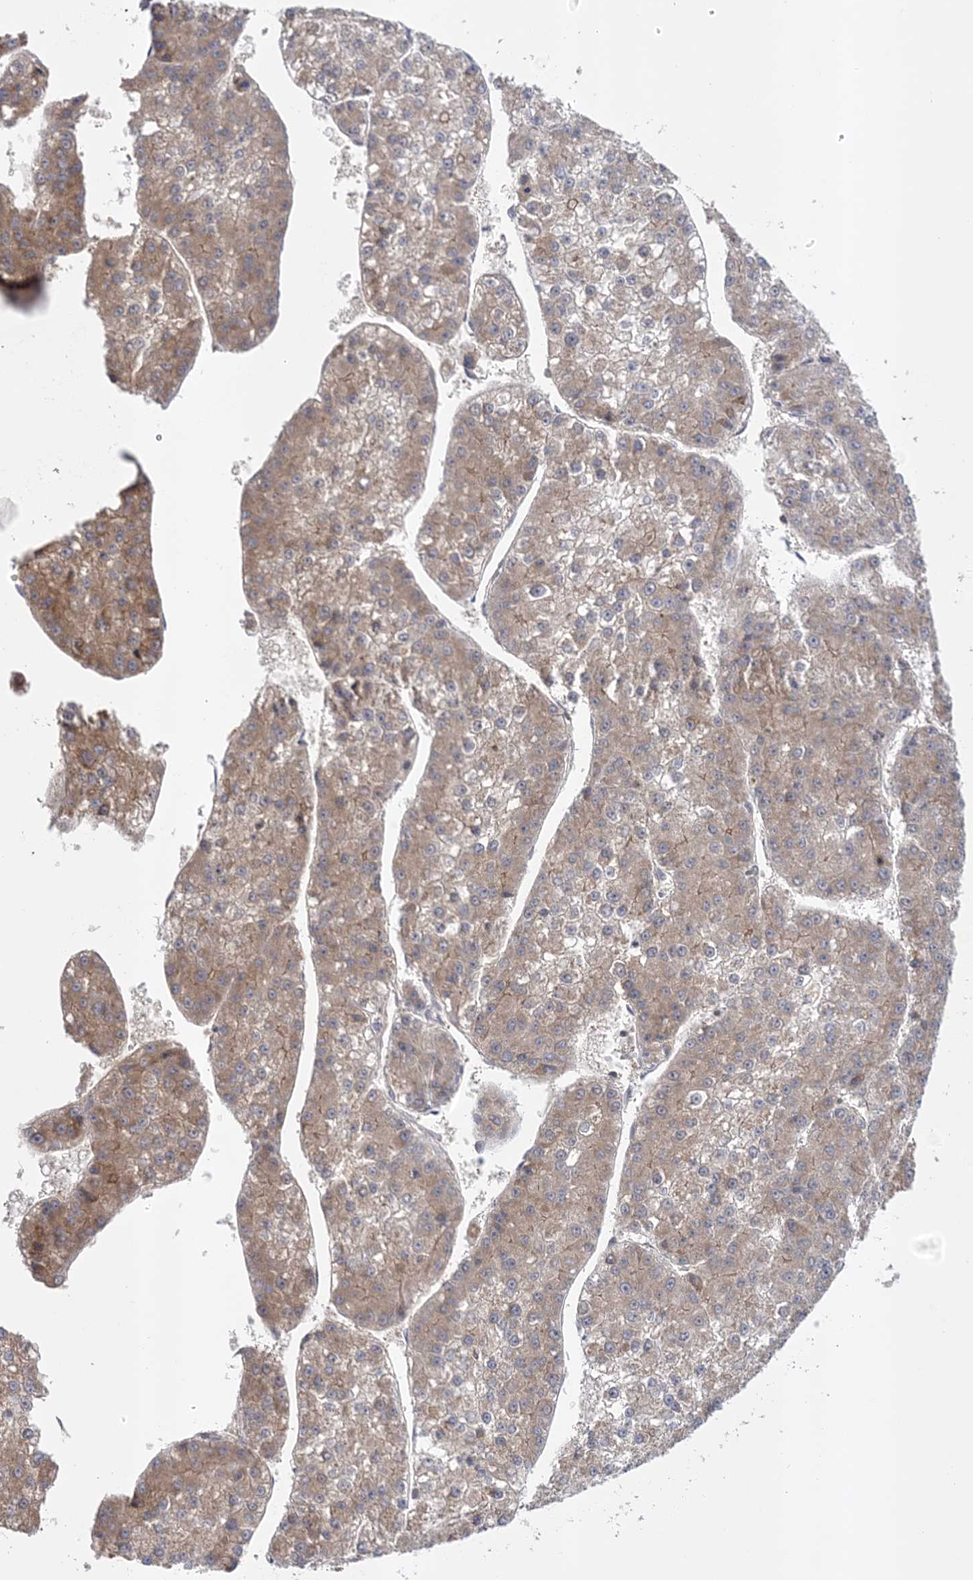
{"staining": {"intensity": "weak", "quantity": "25%-75%", "location": "cytoplasmic/membranous"}, "tissue": "liver cancer", "cell_type": "Tumor cells", "image_type": "cancer", "snomed": [{"axis": "morphology", "description": "Carcinoma, Hepatocellular, NOS"}, {"axis": "topography", "description": "Liver"}], "caption": "Immunohistochemistry (IHC) histopathology image of neoplastic tissue: human liver cancer stained using IHC demonstrates low levels of weak protein expression localized specifically in the cytoplasmic/membranous of tumor cells, appearing as a cytoplasmic/membranous brown color.", "gene": "MMADHC", "patient": {"sex": "female", "age": 73}}